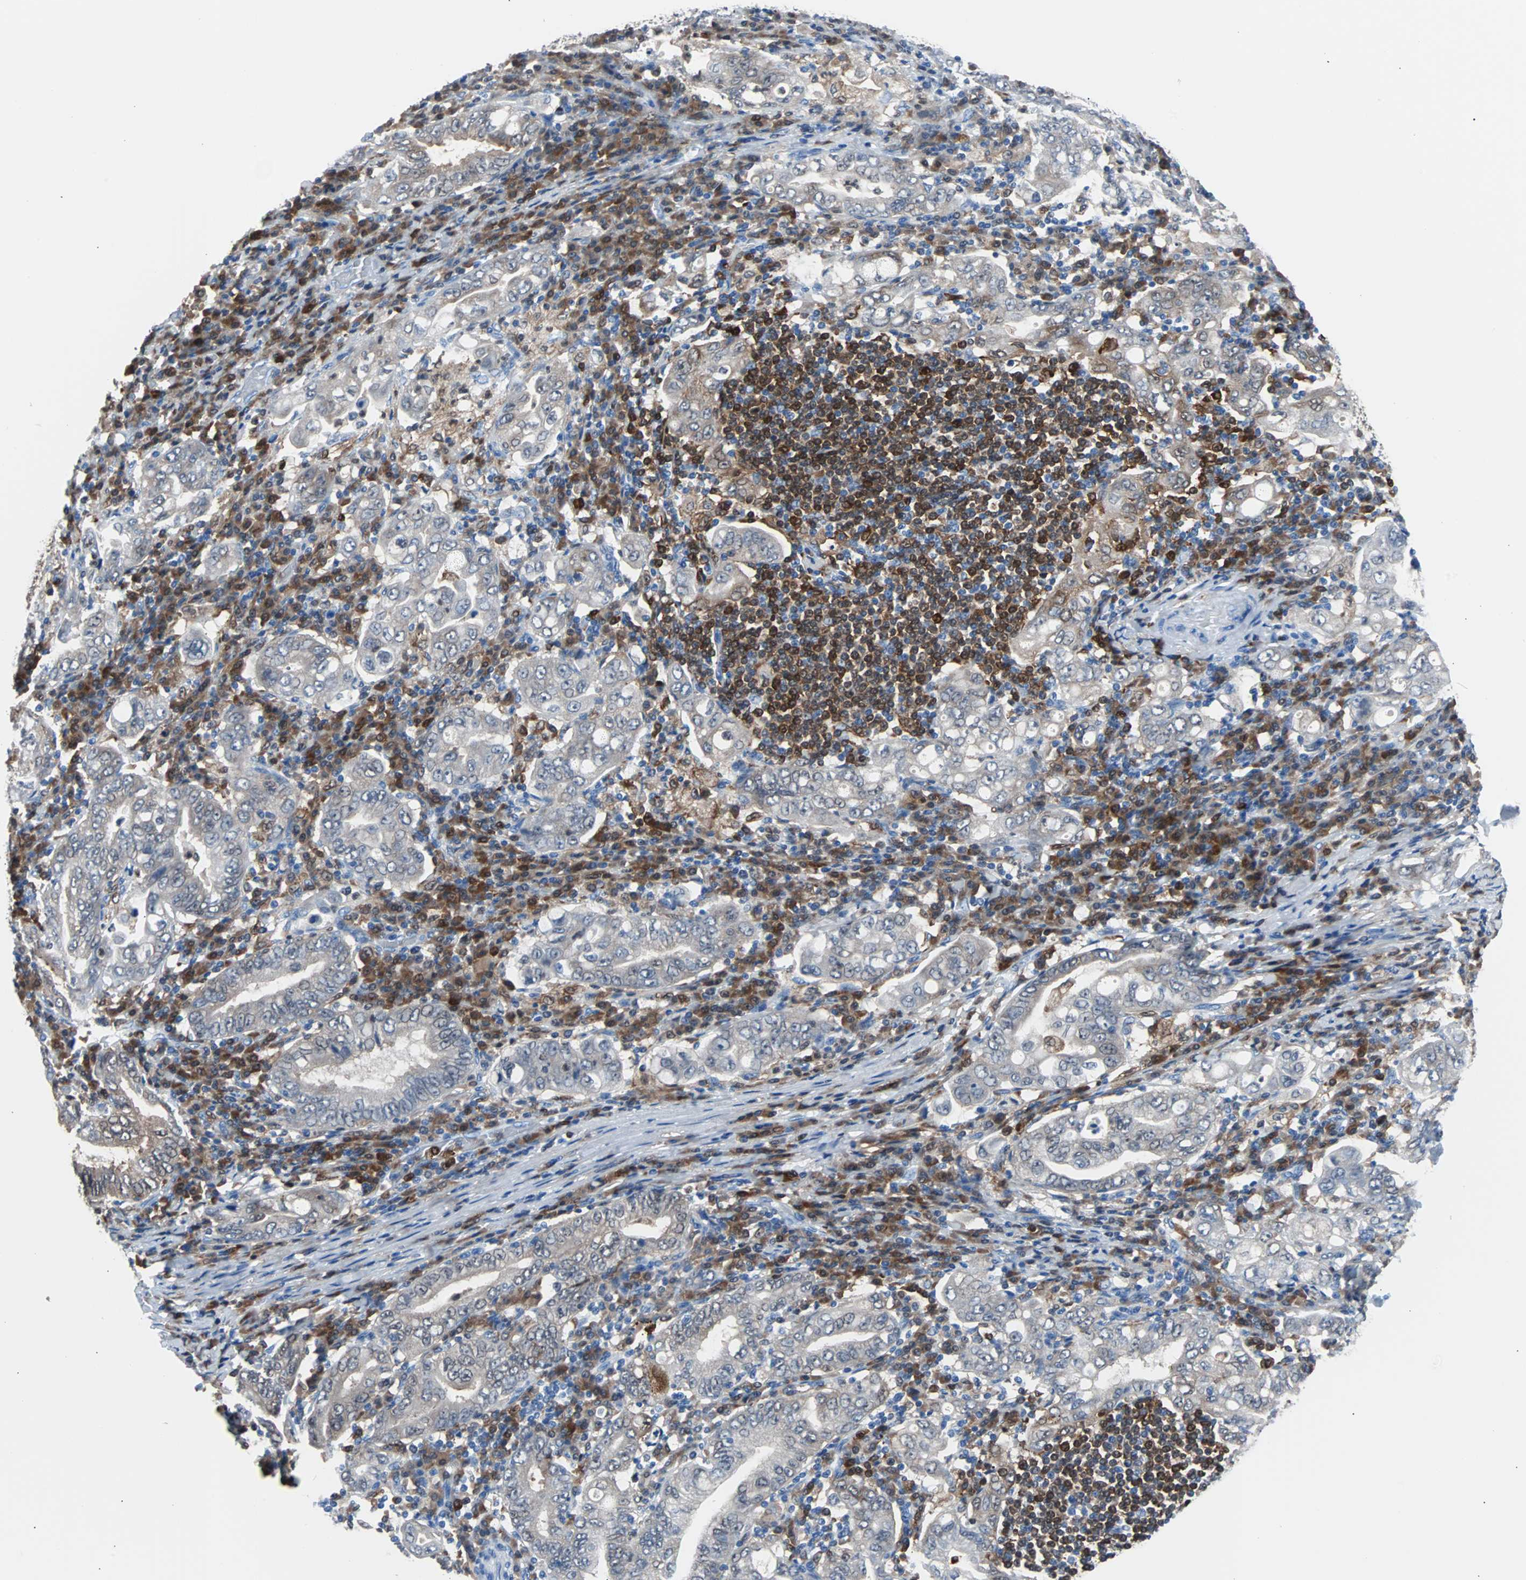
{"staining": {"intensity": "moderate", "quantity": "25%-75%", "location": "cytoplasmic/membranous"}, "tissue": "stomach cancer", "cell_type": "Tumor cells", "image_type": "cancer", "snomed": [{"axis": "morphology", "description": "Normal tissue, NOS"}, {"axis": "morphology", "description": "Adenocarcinoma, NOS"}, {"axis": "topography", "description": "Esophagus"}, {"axis": "topography", "description": "Stomach, upper"}, {"axis": "topography", "description": "Peripheral nerve tissue"}], "caption": "Protein analysis of adenocarcinoma (stomach) tissue demonstrates moderate cytoplasmic/membranous staining in approximately 25%-75% of tumor cells.", "gene": "SYK", "patient": {"sex": "male", "age": 62}}